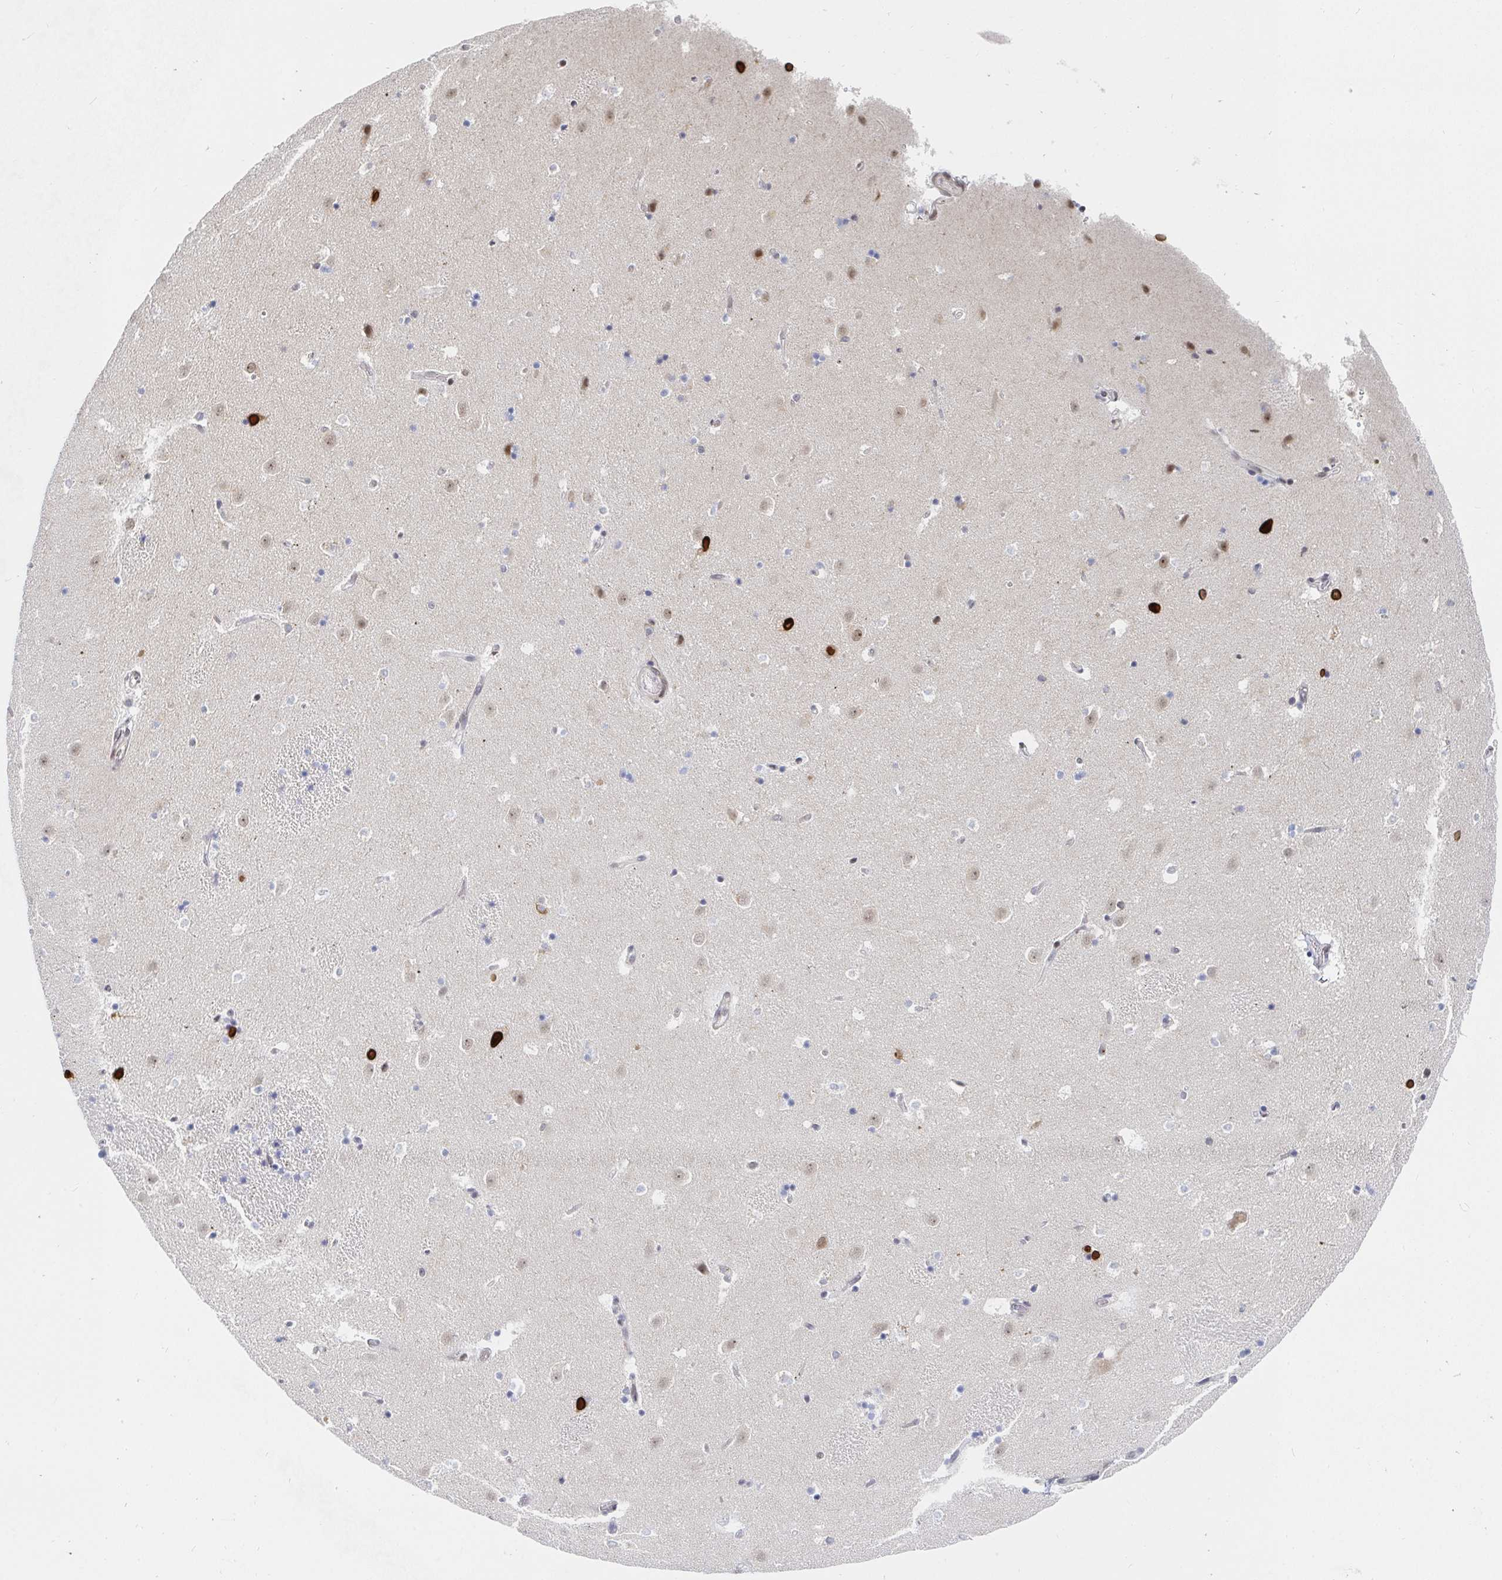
{"staining": {"intensity": "negative", "quantity": "none", "location": "none"}, "tissue": "caudate", "cell_type": "Glial cells", "image_type": "normal", "snomed": [{"axis": "morphology", "description": "Normal tissue, NOS"}, {"axis": "topography", "description": "Lateral ventricle wall"}], "caption": "Caudate stained for a protein using immunohistochemistry (IHC) exhibits no expression glial cells.", "gene": "CHD2", "patient": {"sex": "male", "age": 37}}